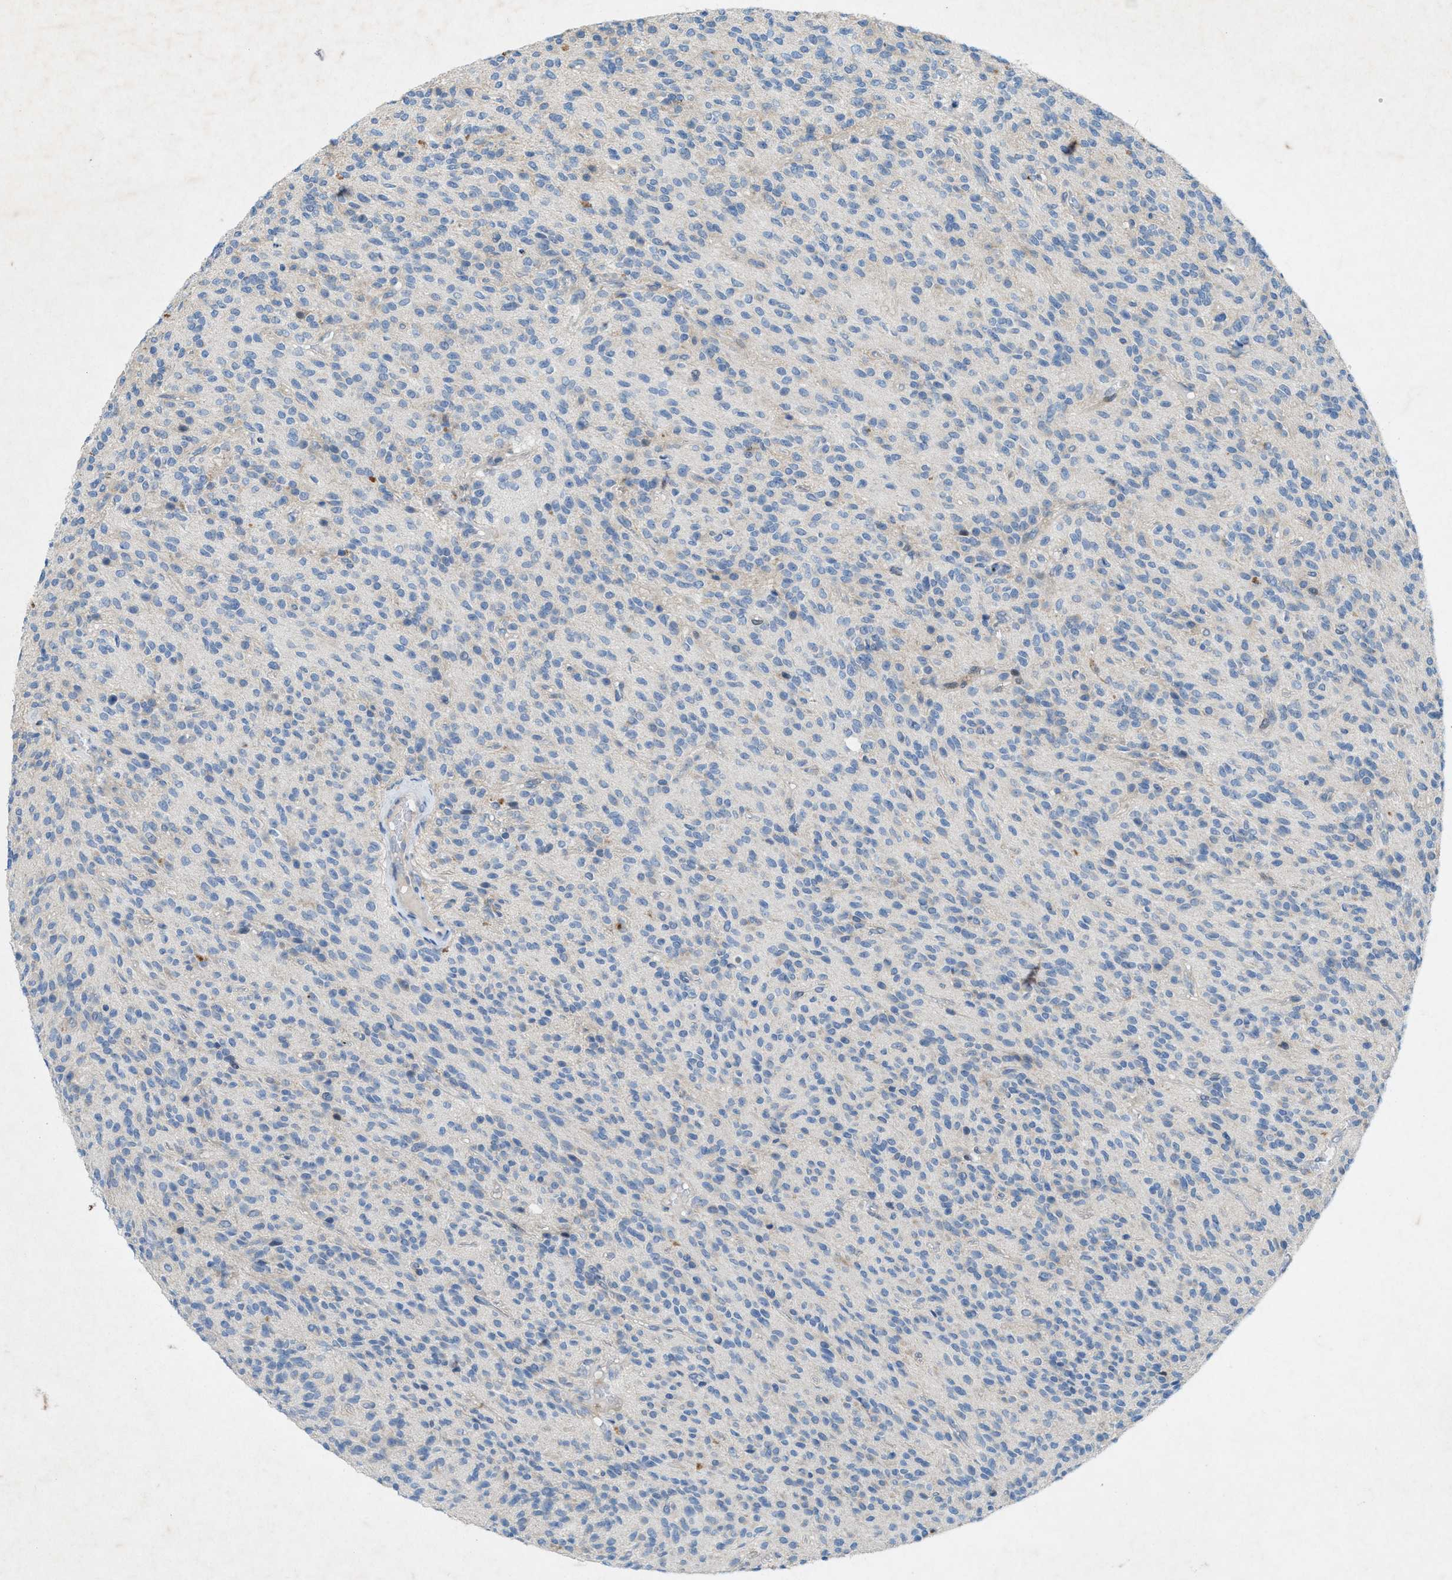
{"staining": {"intensity": "negative", "quantity": "none", "location": "none"}, "tissue": "glioma", "cell_type": "Tumor cells", "image_type": "cancer", "snomed": [{"axis": "morphology", "description": "Glioma, malignant, High grade"}, {"axis": "topography", "description": "Brain"}], "caption": "A high-resolution histopathology image shows IHC staining of high-grade glioma (malignant), which displays no significant expression in tumor cells.", "gene": "URGCP", "patient": {"sex": "male", "age": 34}}